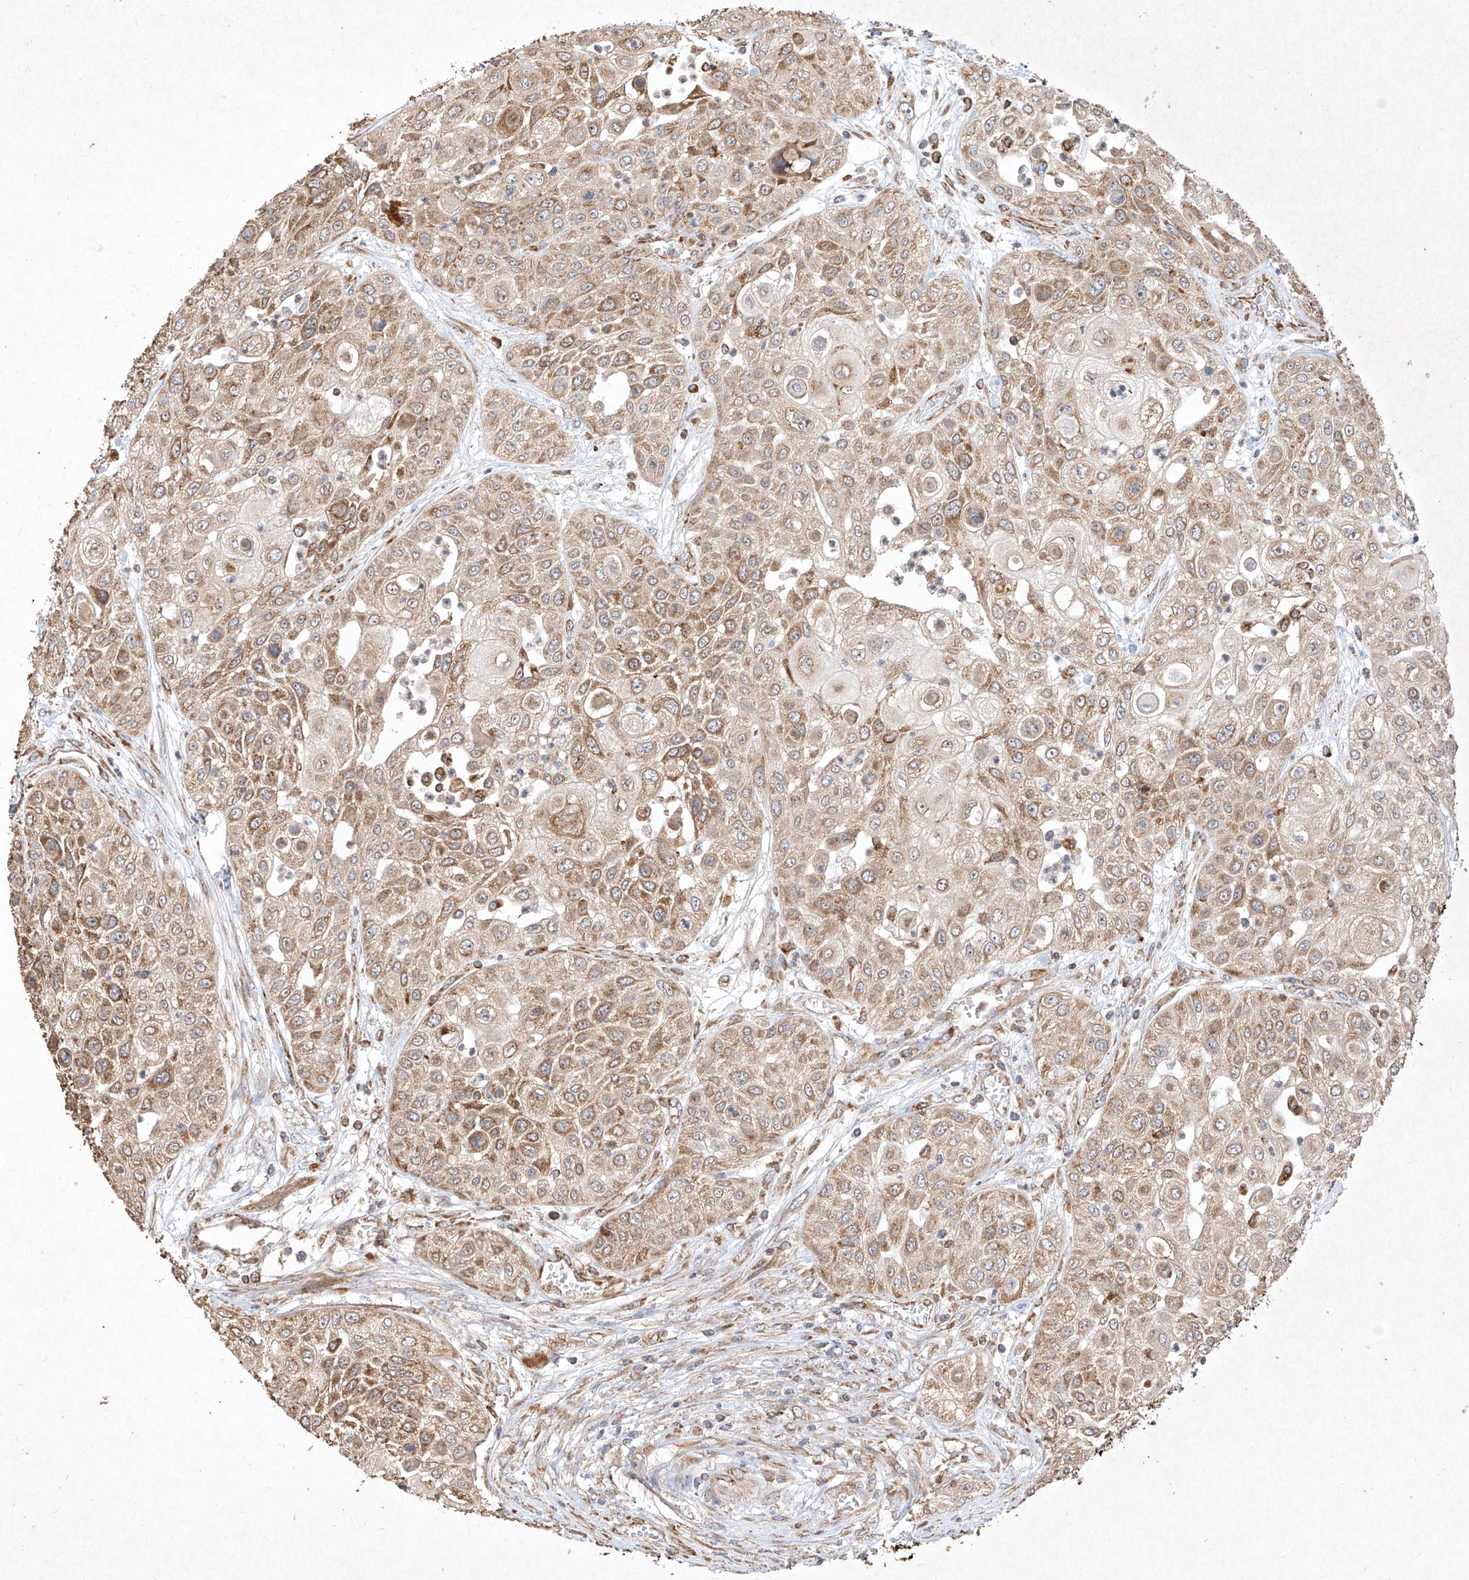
{"staining": {"intensity": "moderate", "quantity": ">75%", "location": "cytoplasmic/membranous"}, "tissue": "urothelial cancer", "cell_type": "Tumor cells", "image_type": "cancer", "snomed": [{"axis": "morphology", "description": "Urothelial carcinoma, High grade"}, {"axis": "topography", "description": "Urinary bladder"}], "caption": "Immunohistochemistry (DAB (3,3'-diaminobenzidine)) staining of urothelial carcinoma (high-grade) displays moderate cytoplasmic/membranous protein staining in about >75% of tumor cells.", "gene": "SEMA3B", "patient": {"sex": "female", "age": 79}}